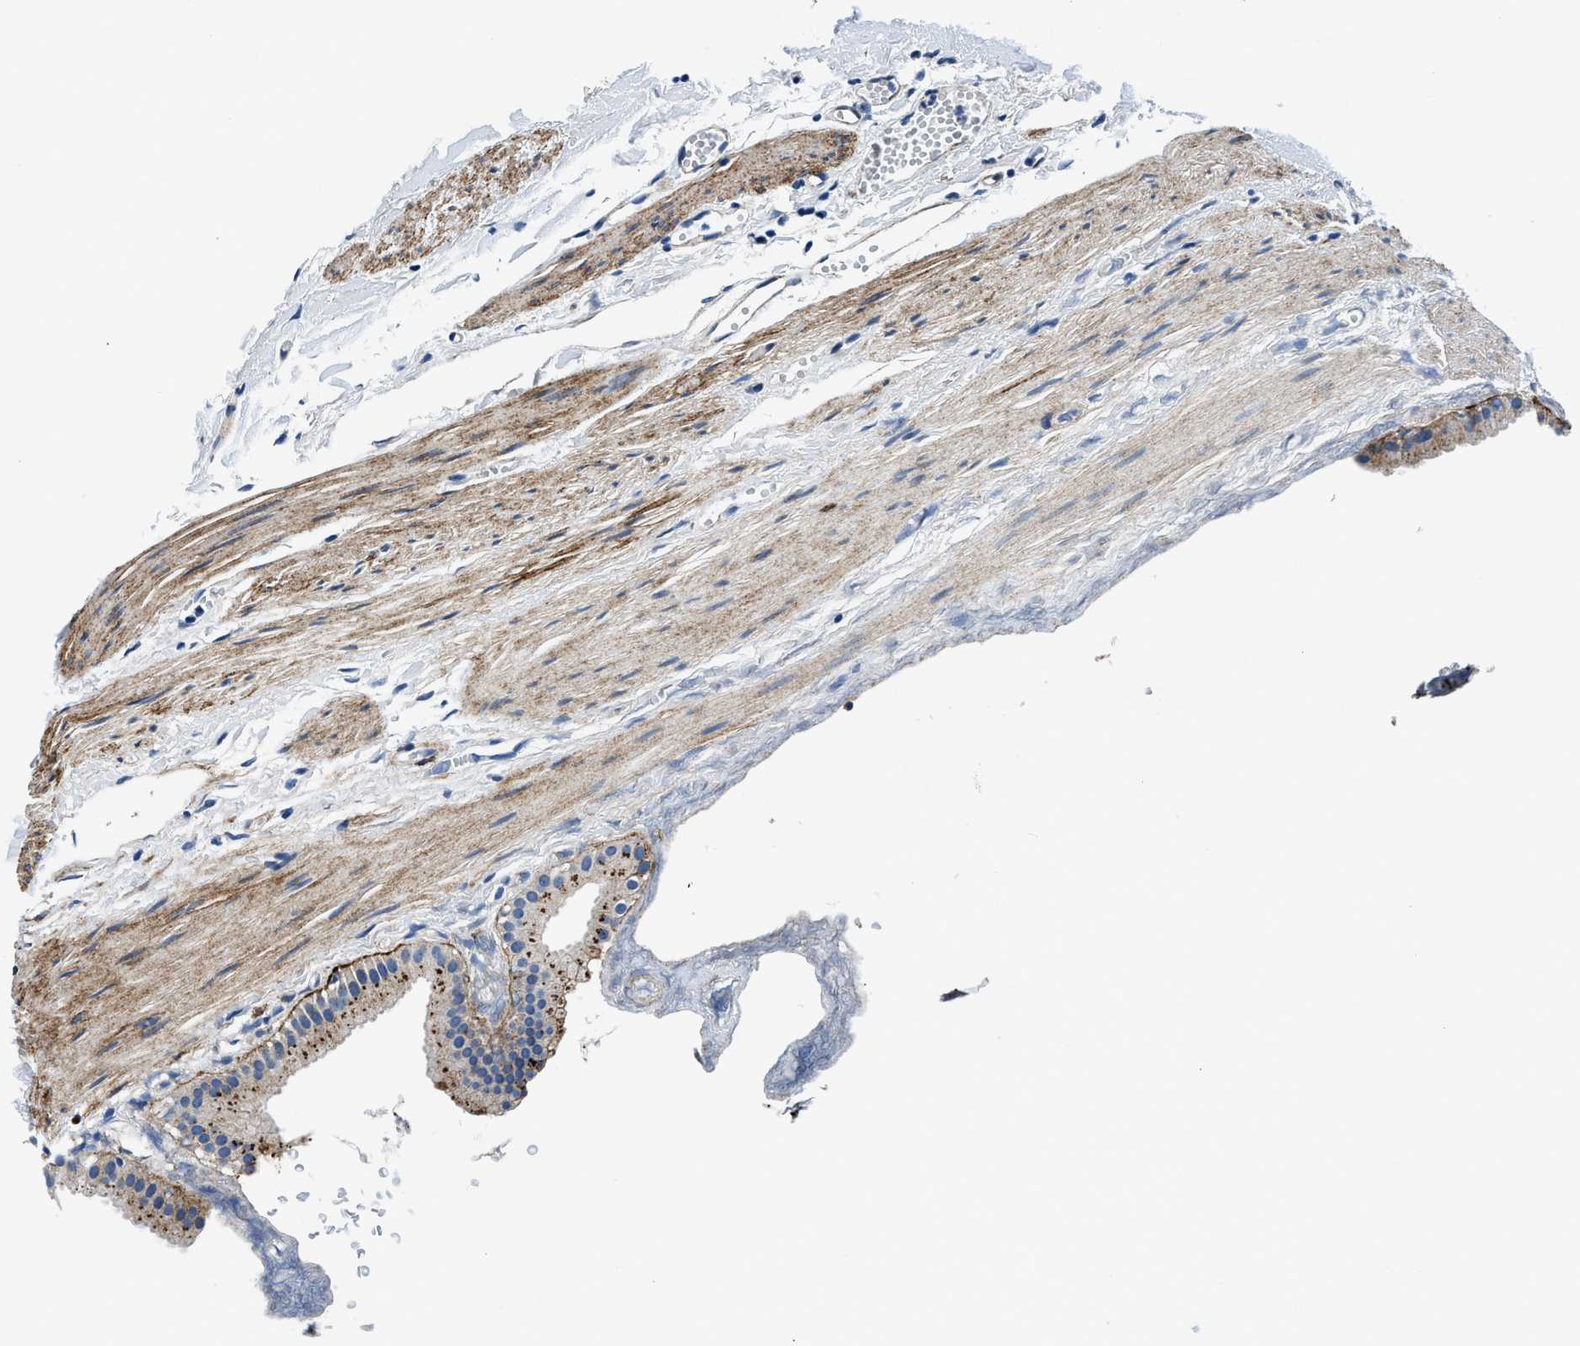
{"staining": {"intensity": "moderate", "quantity": ">75%", "location": "cytoplasmic/membranous"}, "tissue": "gallbladder", "cell_type": "Glandular cells", "image_type": "normal", "snomed": [{"axis": "morphology", "description": "Normal tissue, NOS"}, {"axis": "topography", "description": "Gallbladder"}], "caption": "Approximately >75% of glandular cells in unremarkable gallbladder exhibit moderate cytoplasmic/membranous protein expression as visualized by brown immunohistochemical staining.", "gene": "DAG1", "patient": {"sex": "female", "age": 64}}